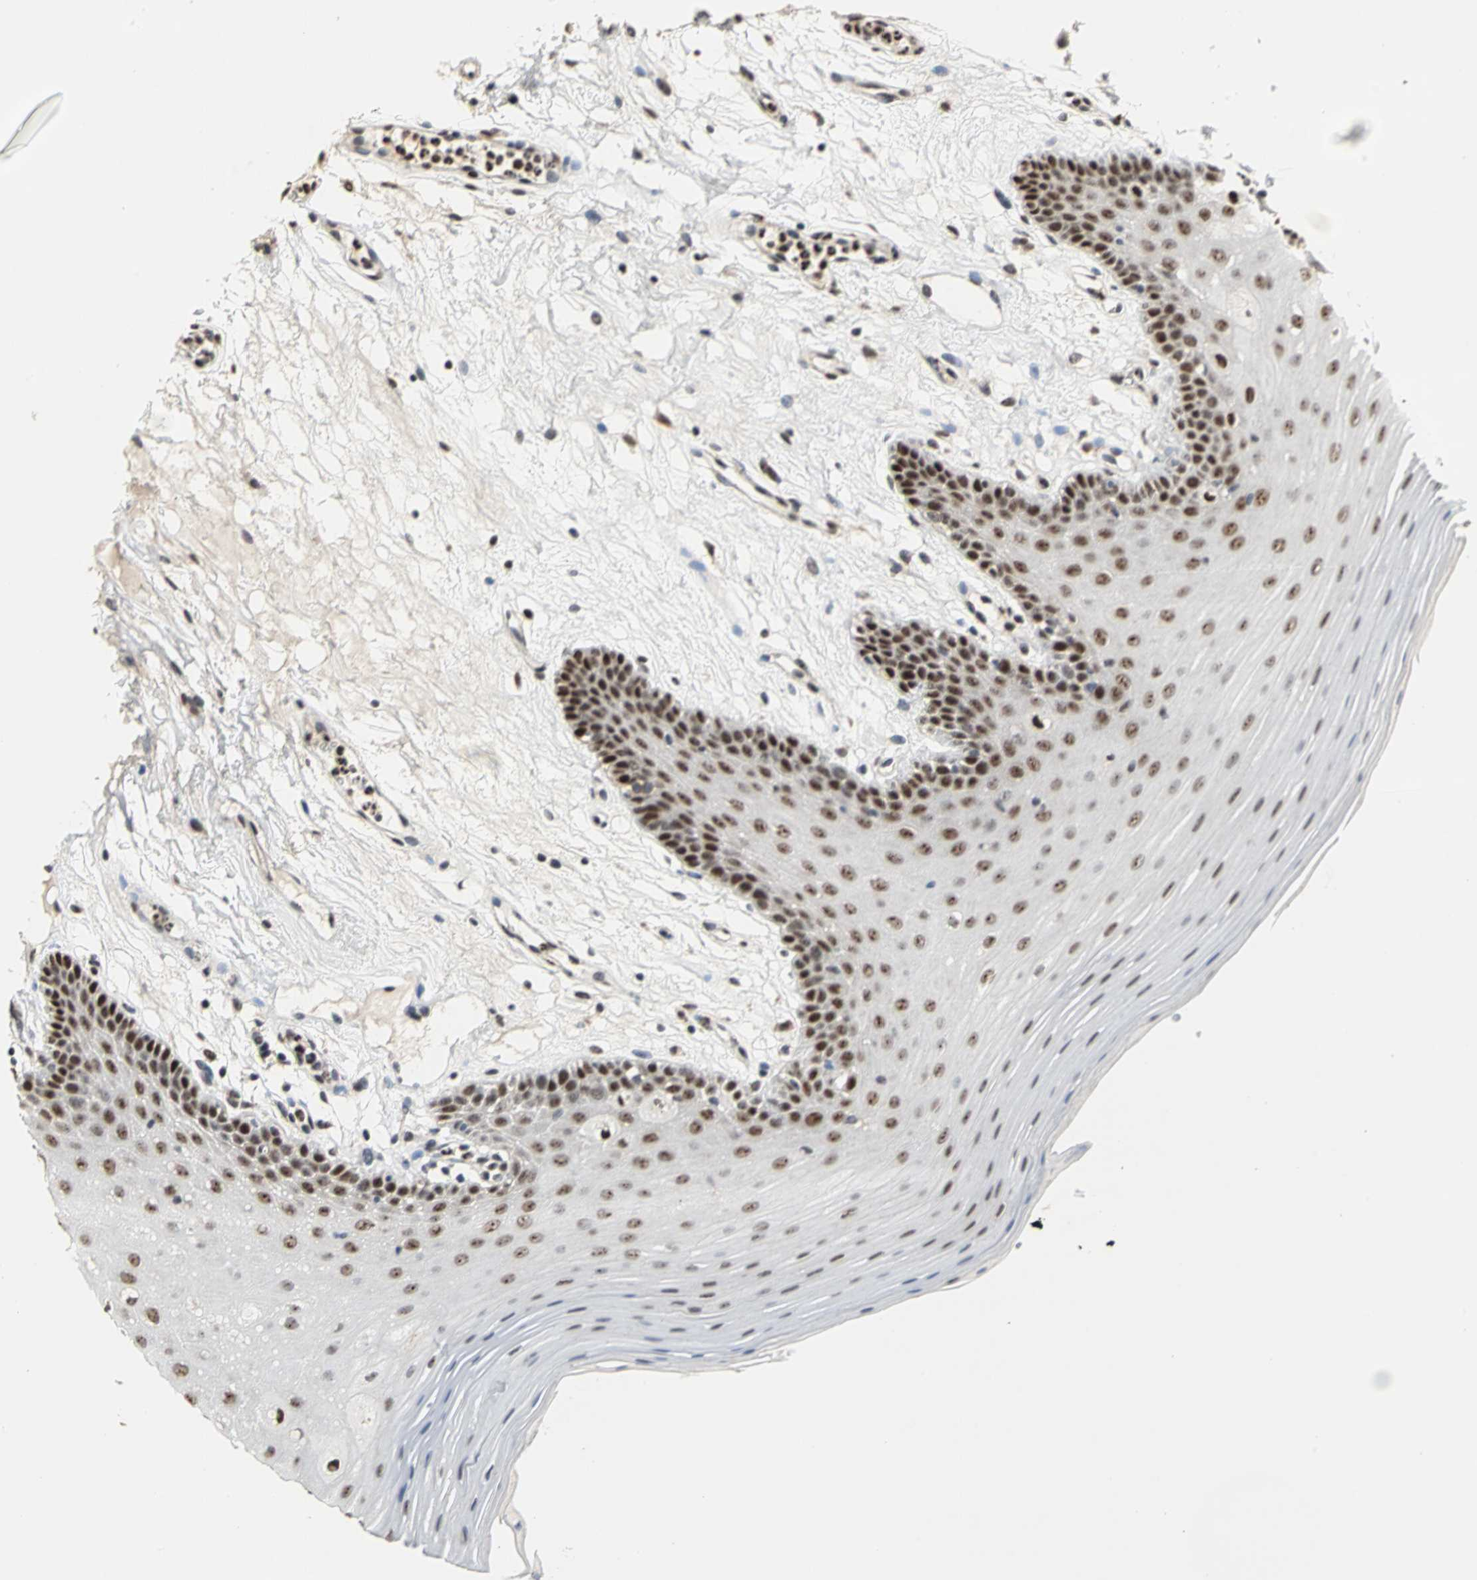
{"staining": {"intensity": "strong", "quantity": ">75%", "location": "nuclear"}, "tissue": "oral mucosa", "cell_type": "Squamous epithelial cells", "image_type": "normal", "snomed": [{"axis": "morphology", "description": "Normal tissue, NOS"}, {"axis": "morphology", "description": "Squamous cell carcinoma, NOS"}, {"axis": "topography", "description": "Skeletal muscle"}, {"axis": "topography", "description": "Oral tissue"}, {"axis": "topography", "description": "Head-Neck"}], "caption": "Immunohistochemistry of normal oral mucosa reveals high levels of strong nuclear expression in about >75% of squamous epithelial cells.", "gene": "CCDC88C", "patient": {"sex": "male", "age": 71}}